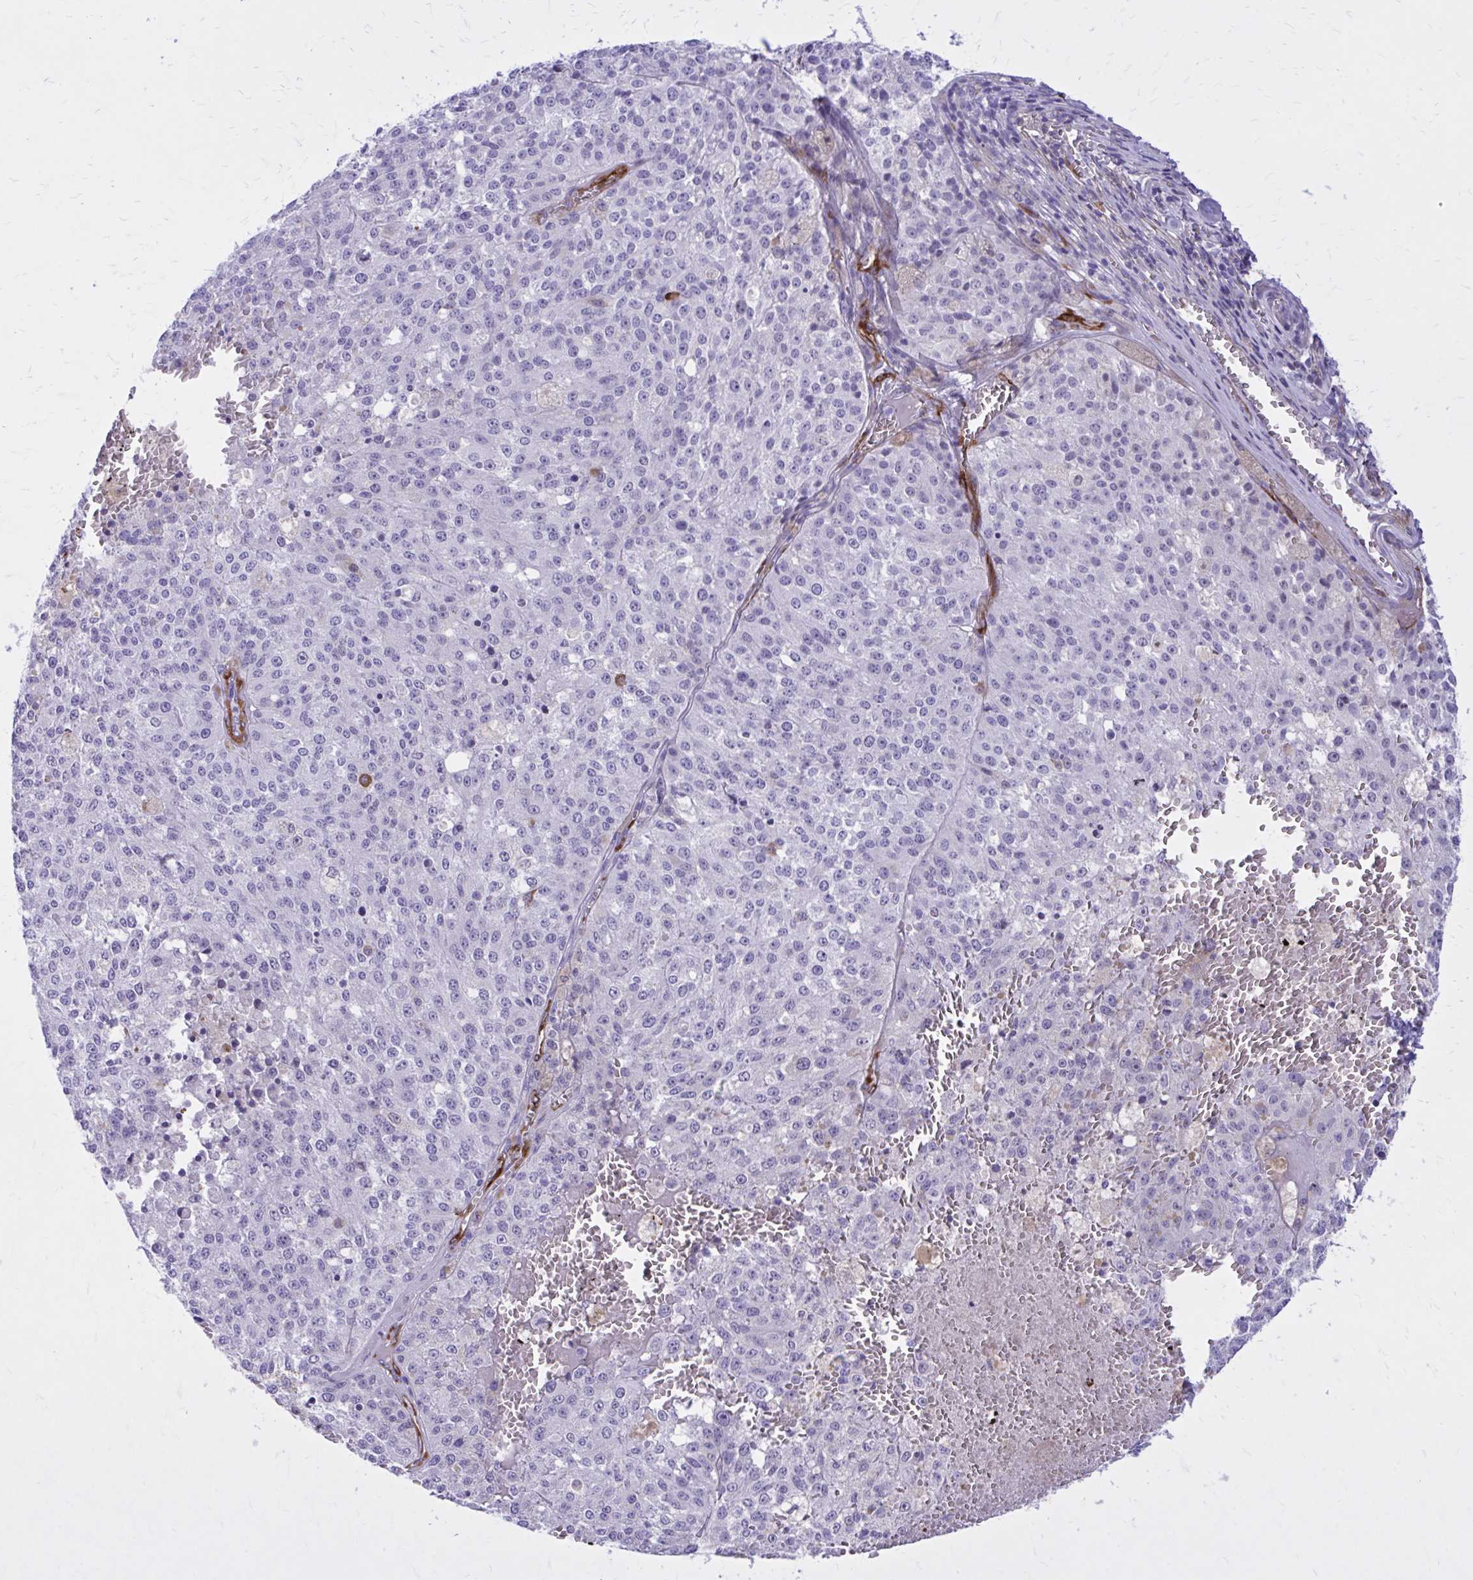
{"staining": {"intensity": "negative", "quantity": "none", "location": "none"}, "tissue": "melanoma", "cell_type": "Tumor cells", "image_type": "cancer", "snomed": [{"axis": "morphology", "description": "Malignant melanoma, Metastatic site"}, {"axis": "topography", "description": "Lymph node"}], "caption": "Melanoma stained for a protein using immunohistochemistry demonstrates no staining tumor cells.", "gene": "EPB41L1", "patient": {"sex": "female", "age": 64}}